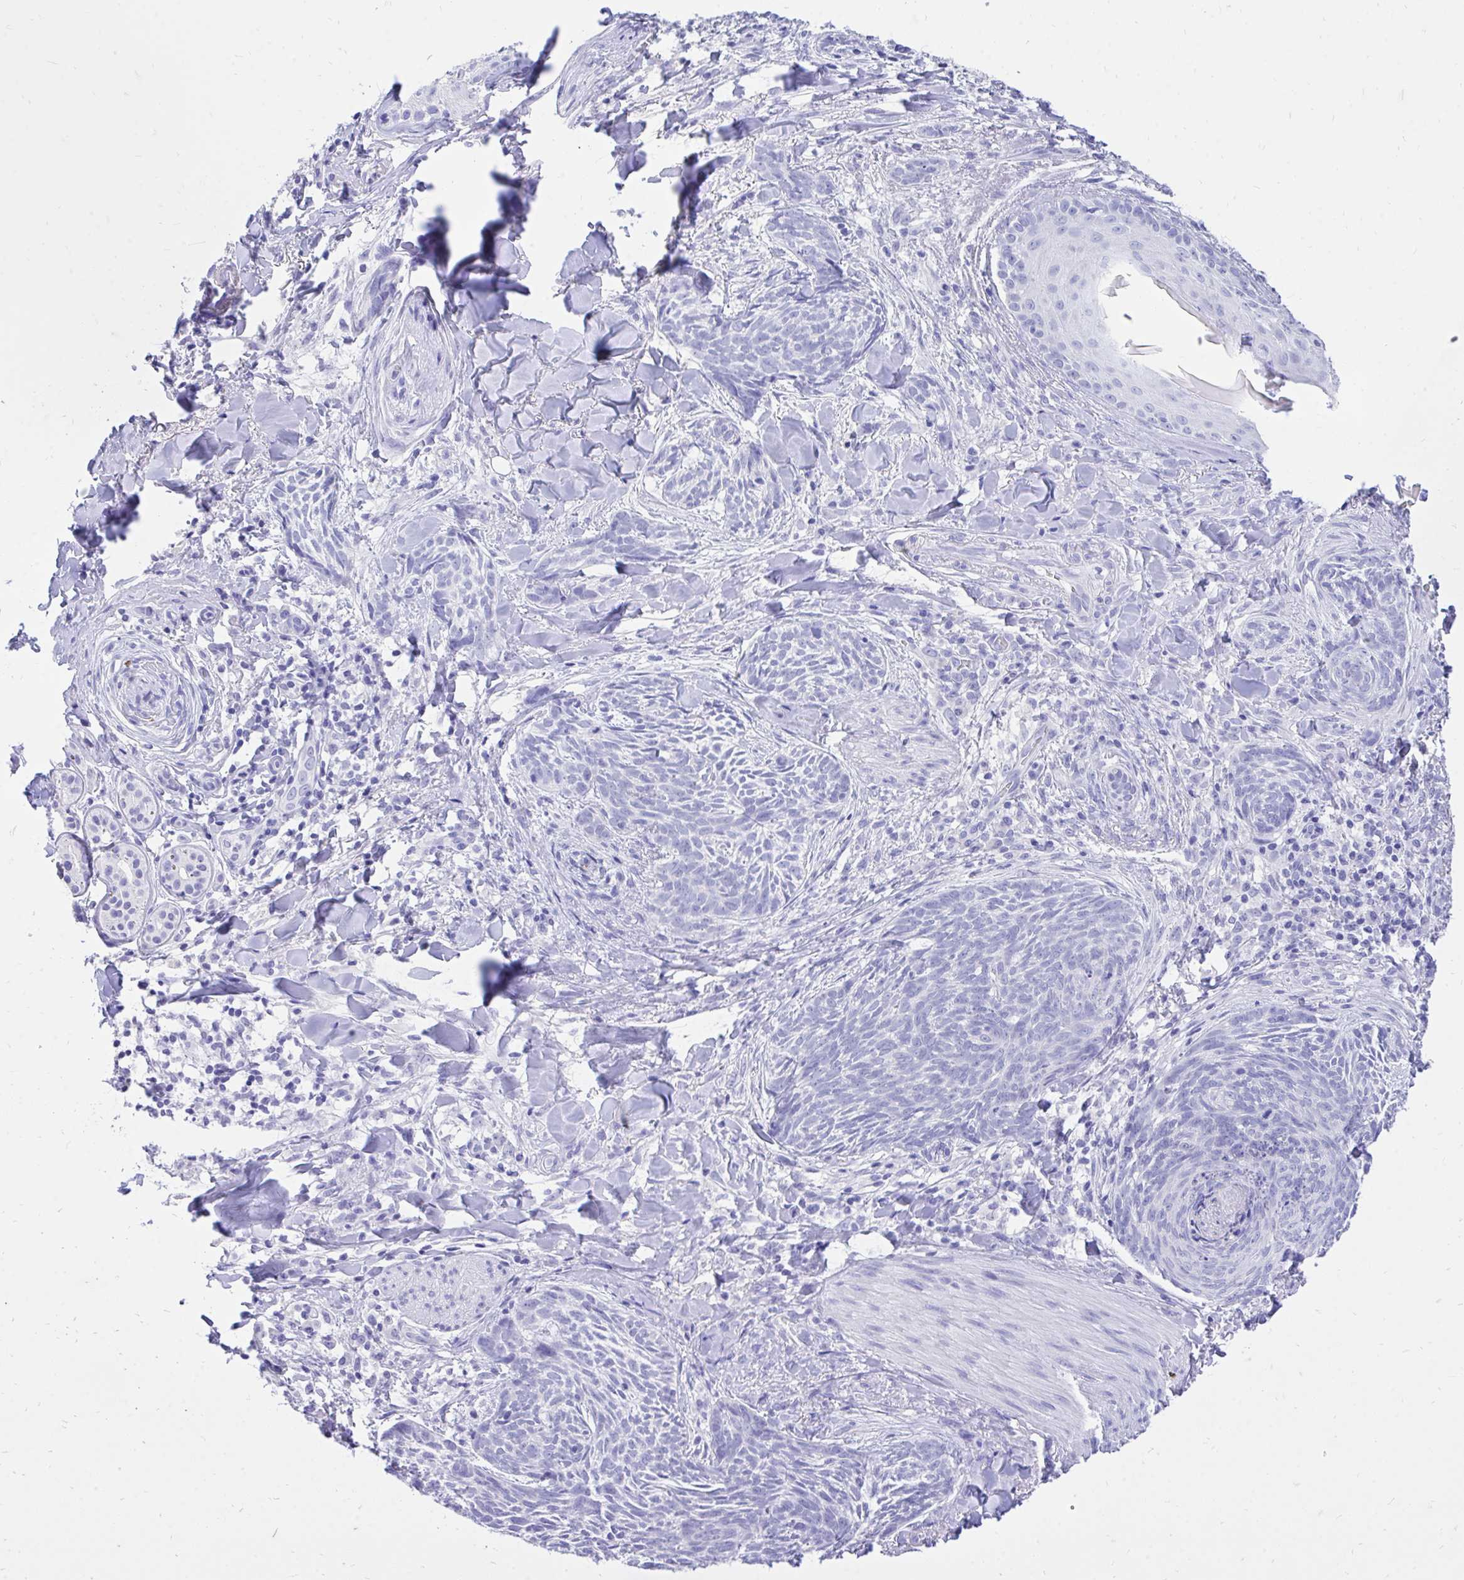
{"staining": {"intensity": "negative", "quantity": "none", "location": "none"}, "tissue": "skin cancer", "cell_type": "Tumor cells", "image_type": "cancer", "snomed": [{"axis": "morphology", "description": "Basal cell carcinoma"}, {"axis": "topography", "description": "Skin"}], "caption": "Photomicrograph shows no protein expression in tumor cells of basal cell carcinoma (skin) tissue.", "gene": "MON1A", "patient": {"sex": "female", "age": 93}}